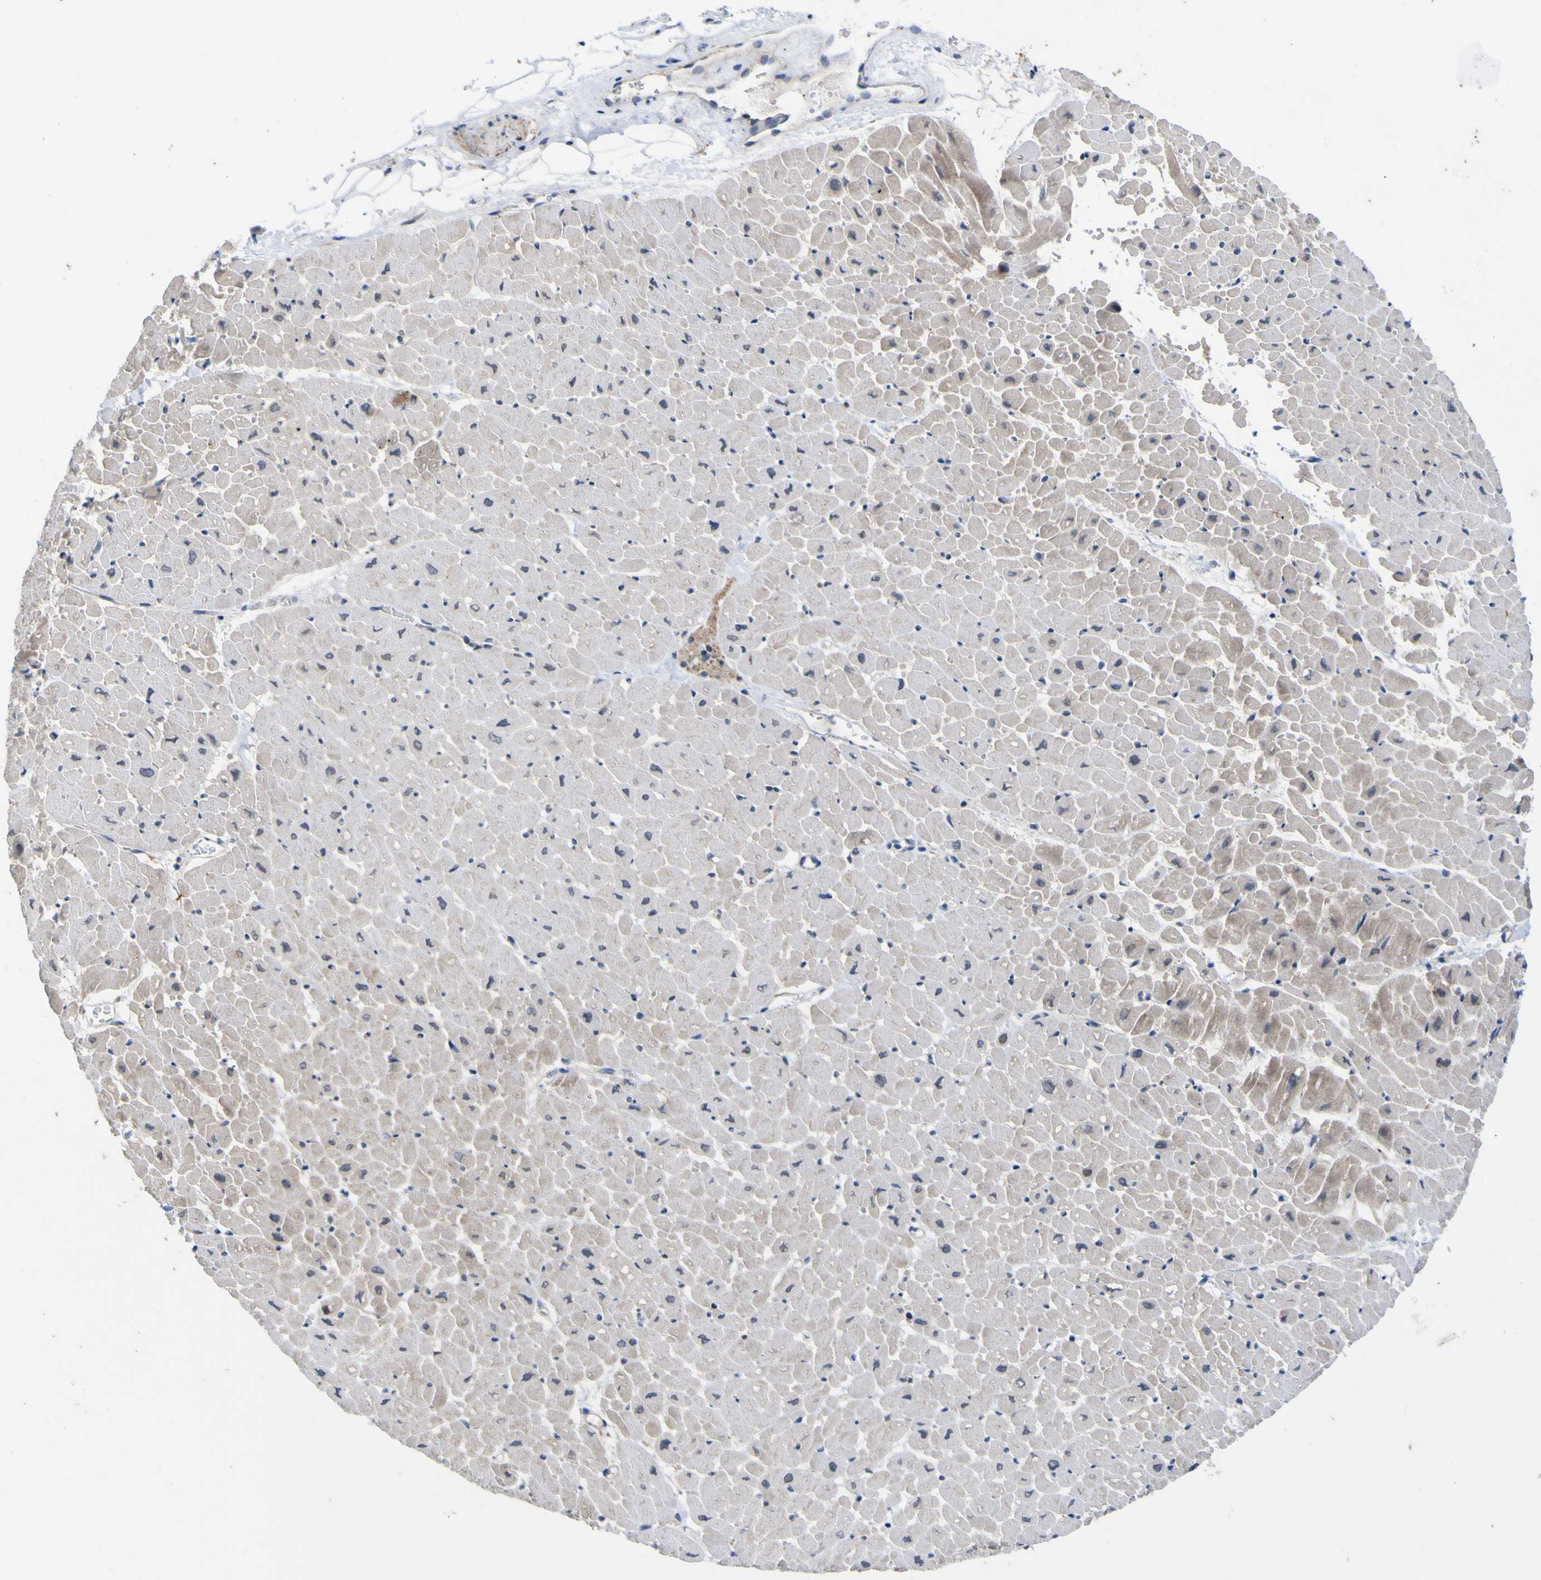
{"staining": {"intensity": "weak", "quantity": "<25%", "location": "cytoplasmic/membranous"}, "tissue": "heart muscle", "cell_type": "Cardiomyocytes", "image_type": "normal", "snomed": [{"axis": "morphology", "description": "Normal tissue, NOS"}, {"axis": "topography", "description": "Heart"}], "caption": "This is a photomicrograph of immunohistochemistry (IHC) staining of unremarkable heart muscle, which shows no expression in cardiomyocytes. (Stains: DAB immunohistochemistry (IHC) with hematoxylin counter stain, Microscopy: brightfield microscopy at high magnification).", "gene": "TNFRSF11A", "patient": {"sex": "male", "age": 45}}